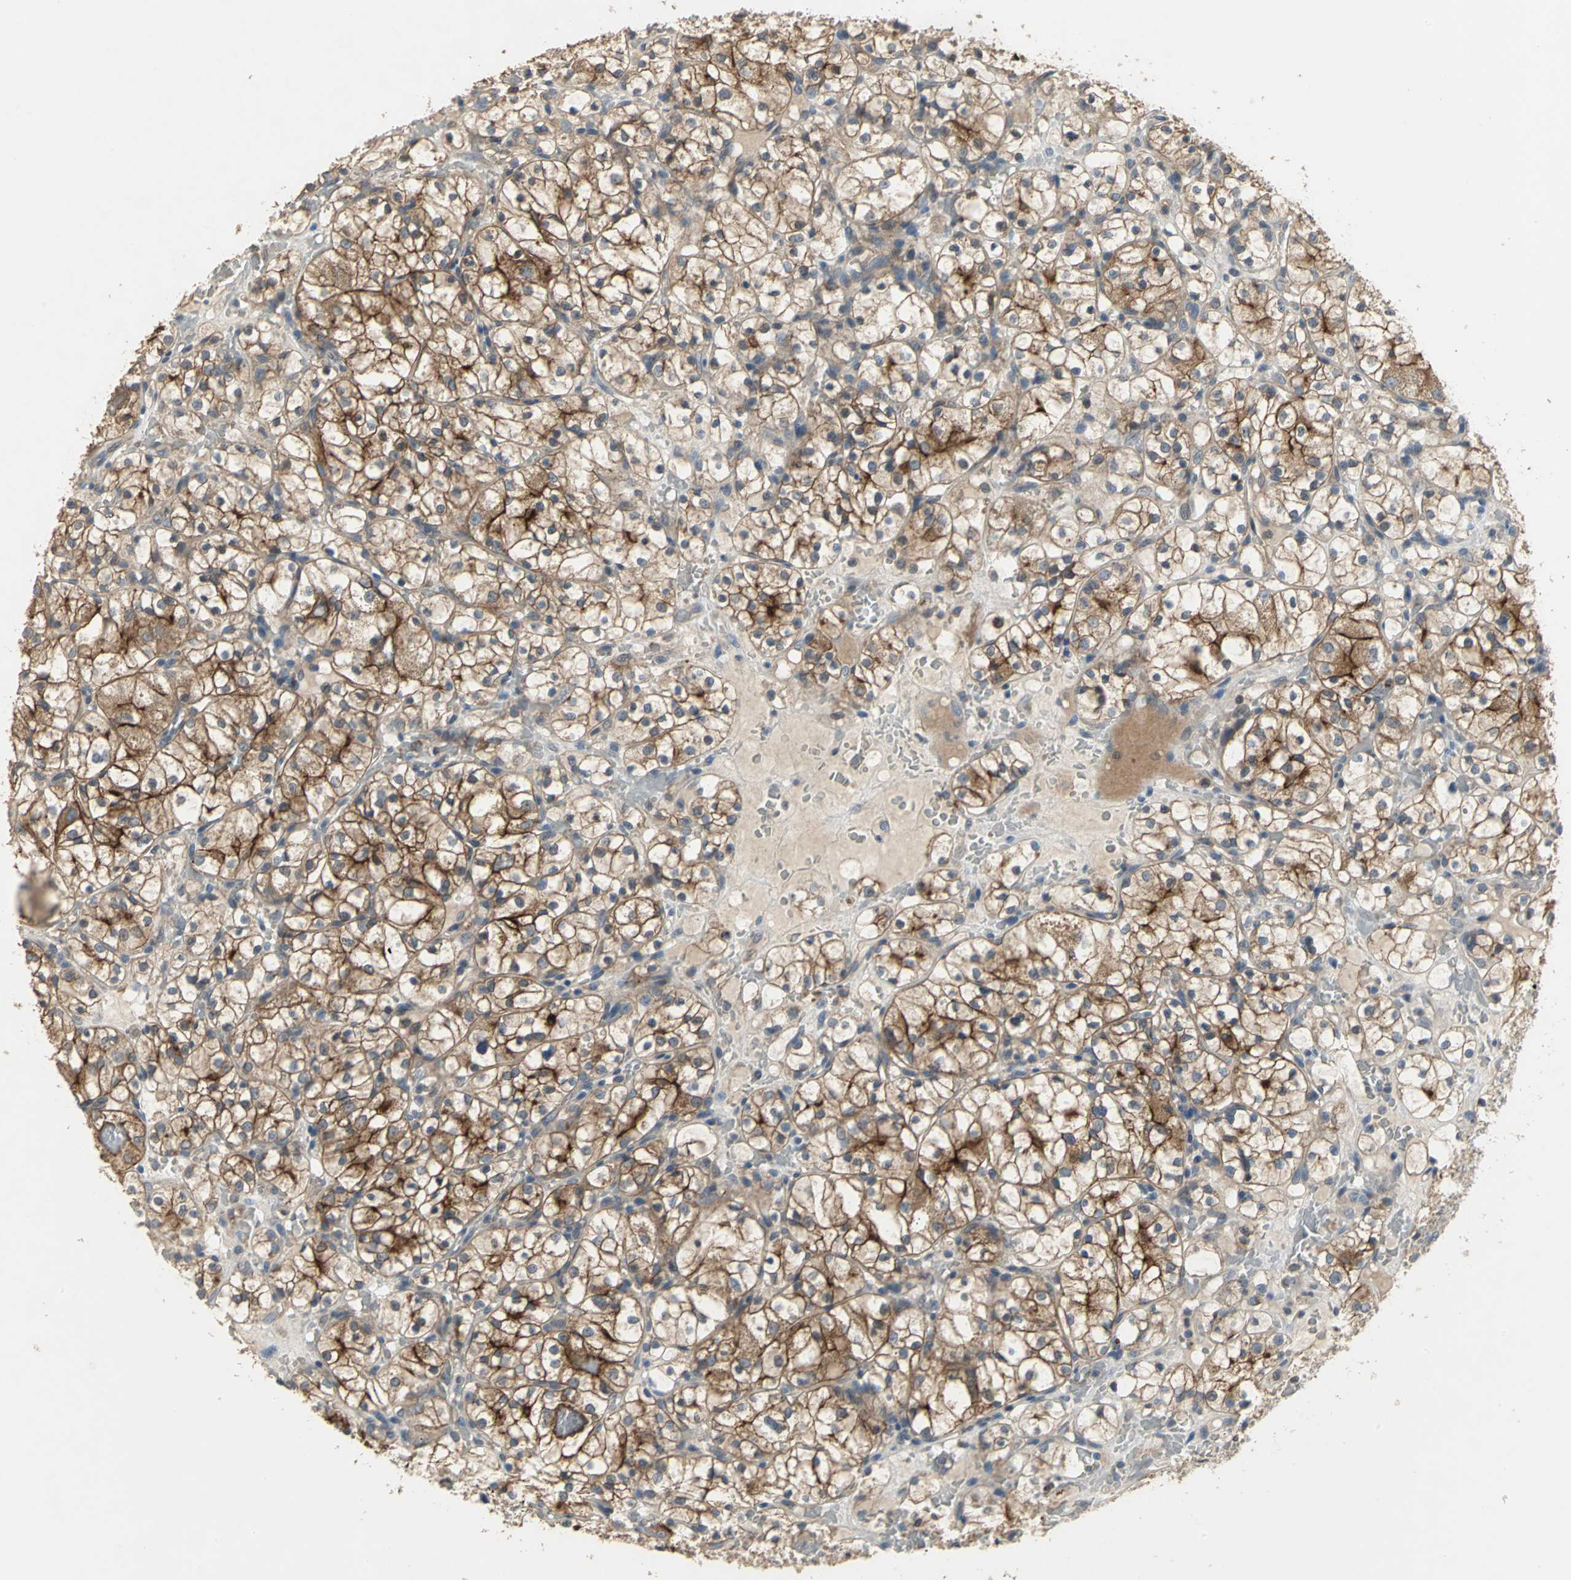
{"staining": {"intensity": "strong", "quantity": ">75%", "location": "cytoplasmic/membranous"}, "tissue": "renal cancer", "cell_type": "Tumor cells", "image_type": "cancer", "snomed": [{"axis": "morphology", "description": "Adenocarcinoma, NOS"}, {"axis": "topography", "description": "Kidney"}], "caption": "There is high levels of strong cytoplasmic/membranous staining in tumor cells of adenocarcinoma (renal), as demonstrated by immunohistochemical staining (brown color).", "gene": "MET", "patient": {"sex": "female", "age": 60}}